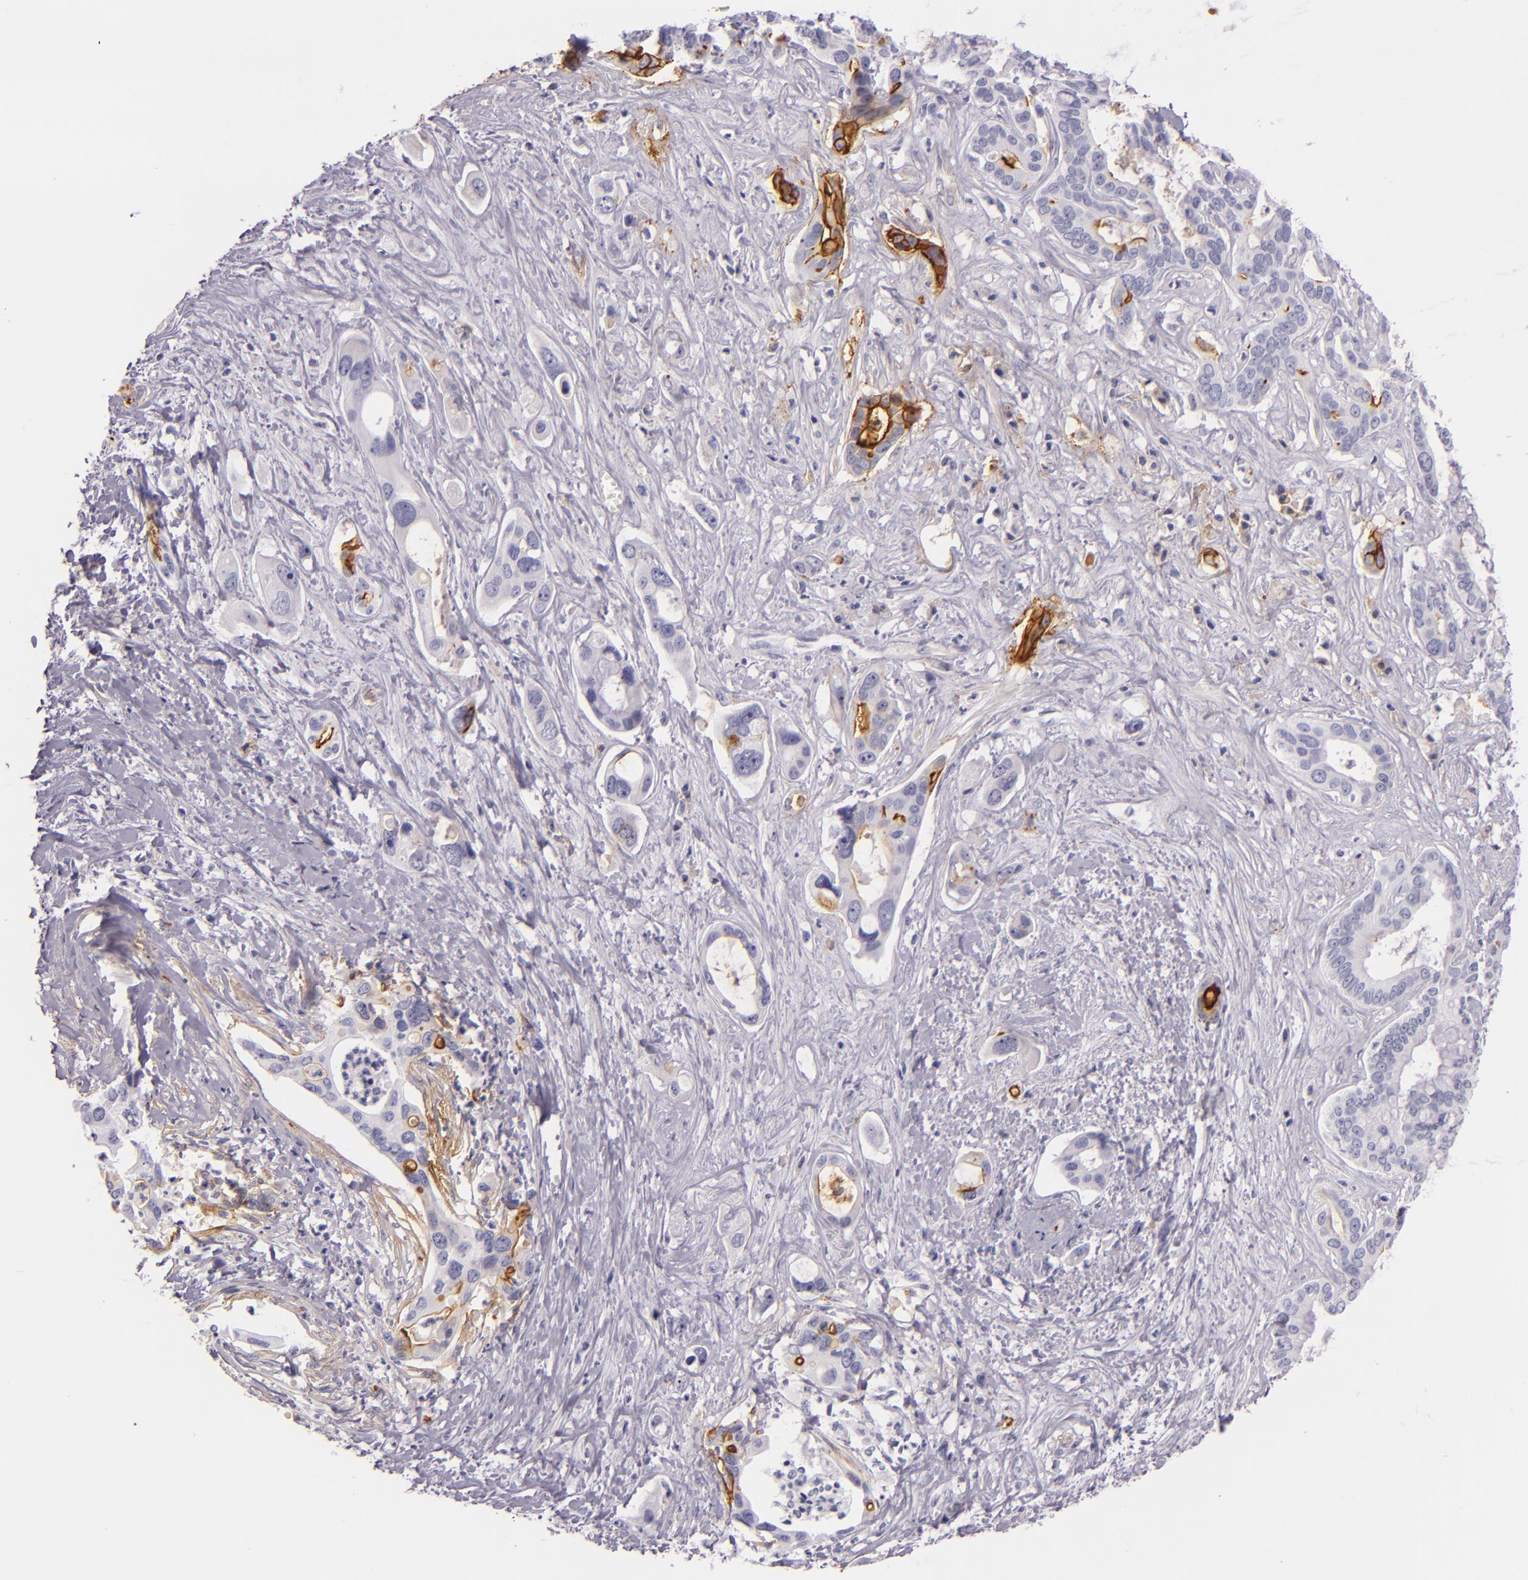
{"staining": {"intensity": "strong", "quantity": "<25%", "location": "cytoplasmic/membranous"}, "tissue": "liver cancer", "cell_type": "Tumor cells", "image_type": "cancer", "snomed": [{"axis": "morphology", "description": "Cholangiocarcinoma"}, {"axis": "topography", "description": "Liver"}], "caption": "Brown immunohistochemical staining in human liver cancer displays strong cytoplasmic/membranous staining in approximately <25% of tumor cells.", "gene": "ICAM1", "patient": {"sex": "female", "age": 65}}